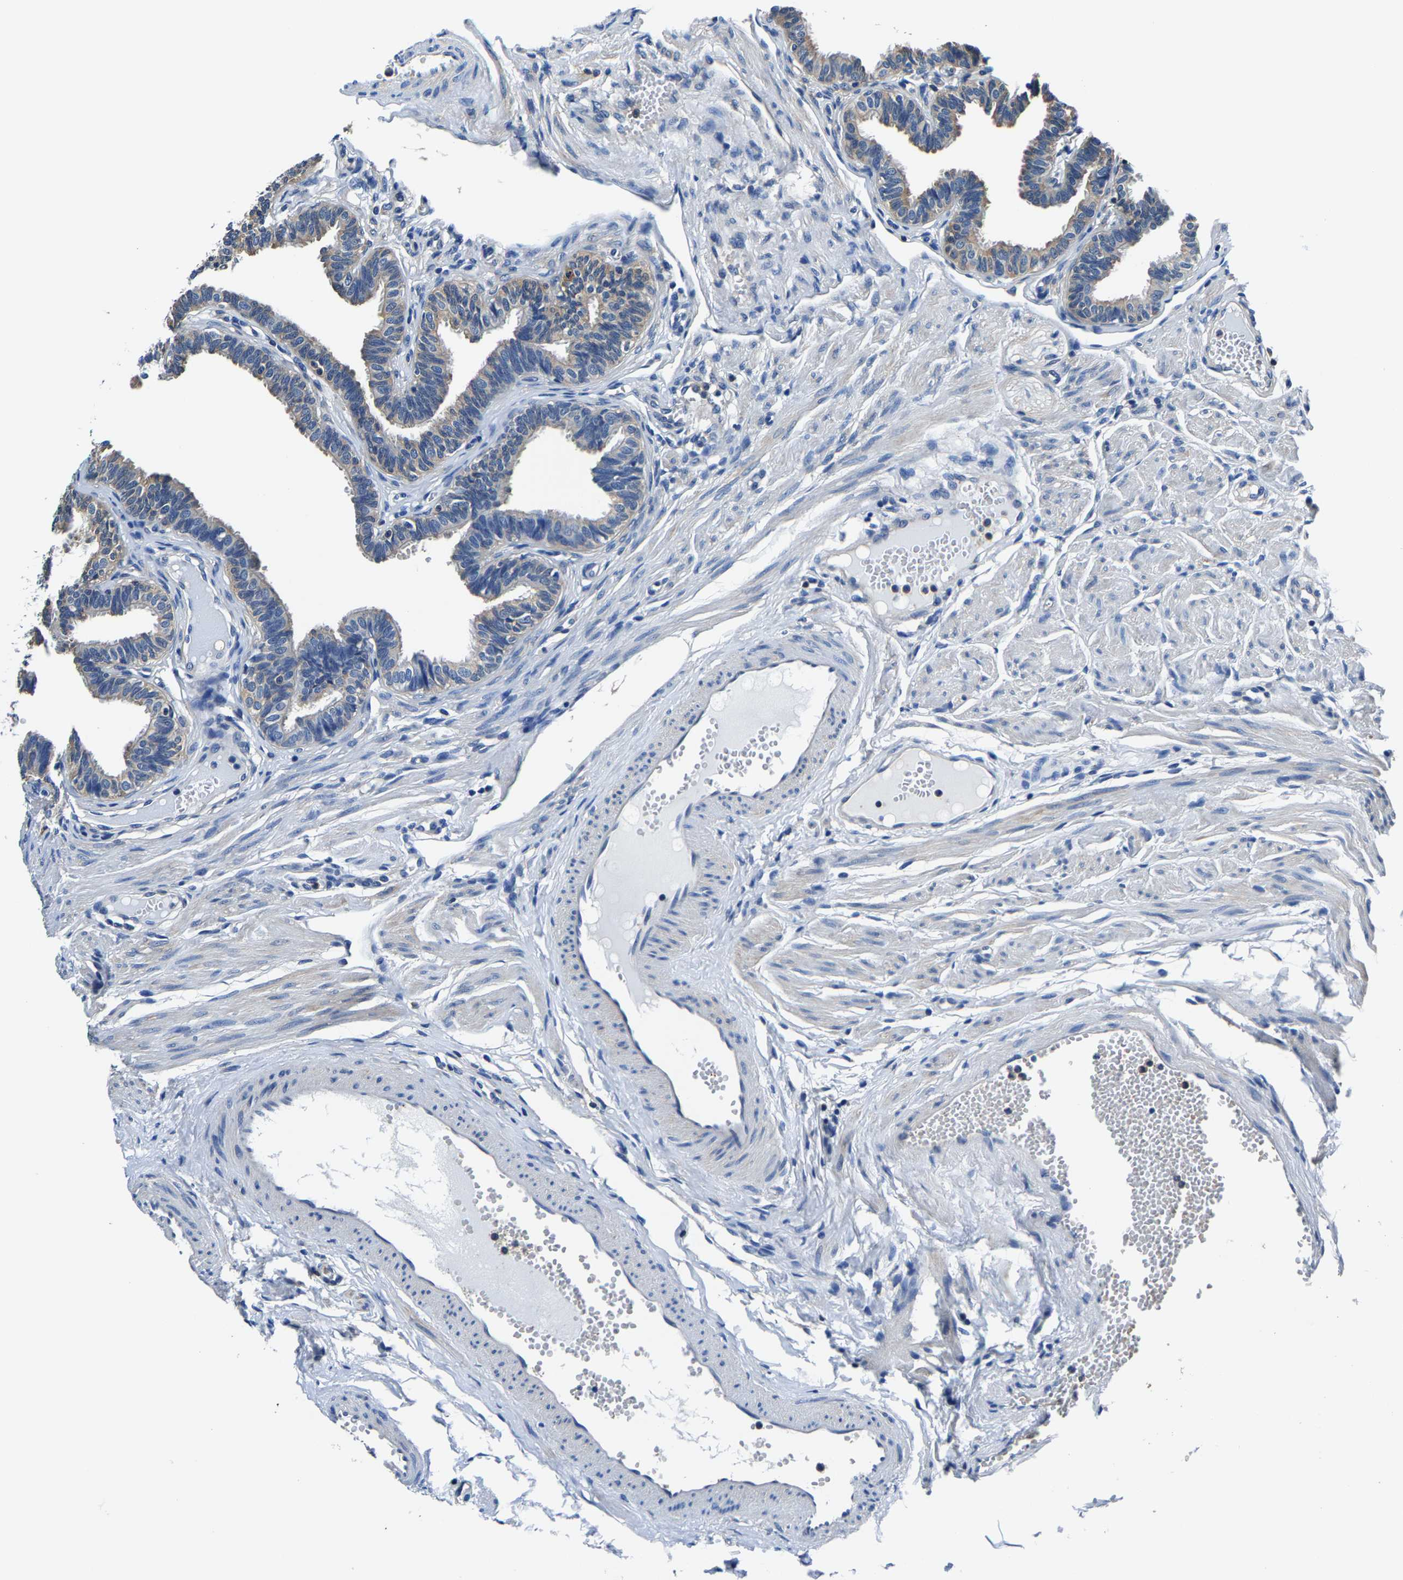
{"staining": {"intensity": "moderate", "quantity": "<25%", "location": "cytoplasmic/membranous"}, "tissue": "fallopian tube", "cell_type": "Glandular cells", "image_type": "normal", "snomed": [{"axis": "morphology", "description": "Normal tissue, NOS"}, {"axis": "topography", "description": "Fallopian tube"}, {"axis": "topography", "description": "Ovary"}], "caption": "Glandular cells reveal low levels of moderate cytoplasmic/membranous positivity in about <25% of cells in normal fallopian tube.", "gene": "ALDOB", "patient": {"sex": "female", "age": 23}}